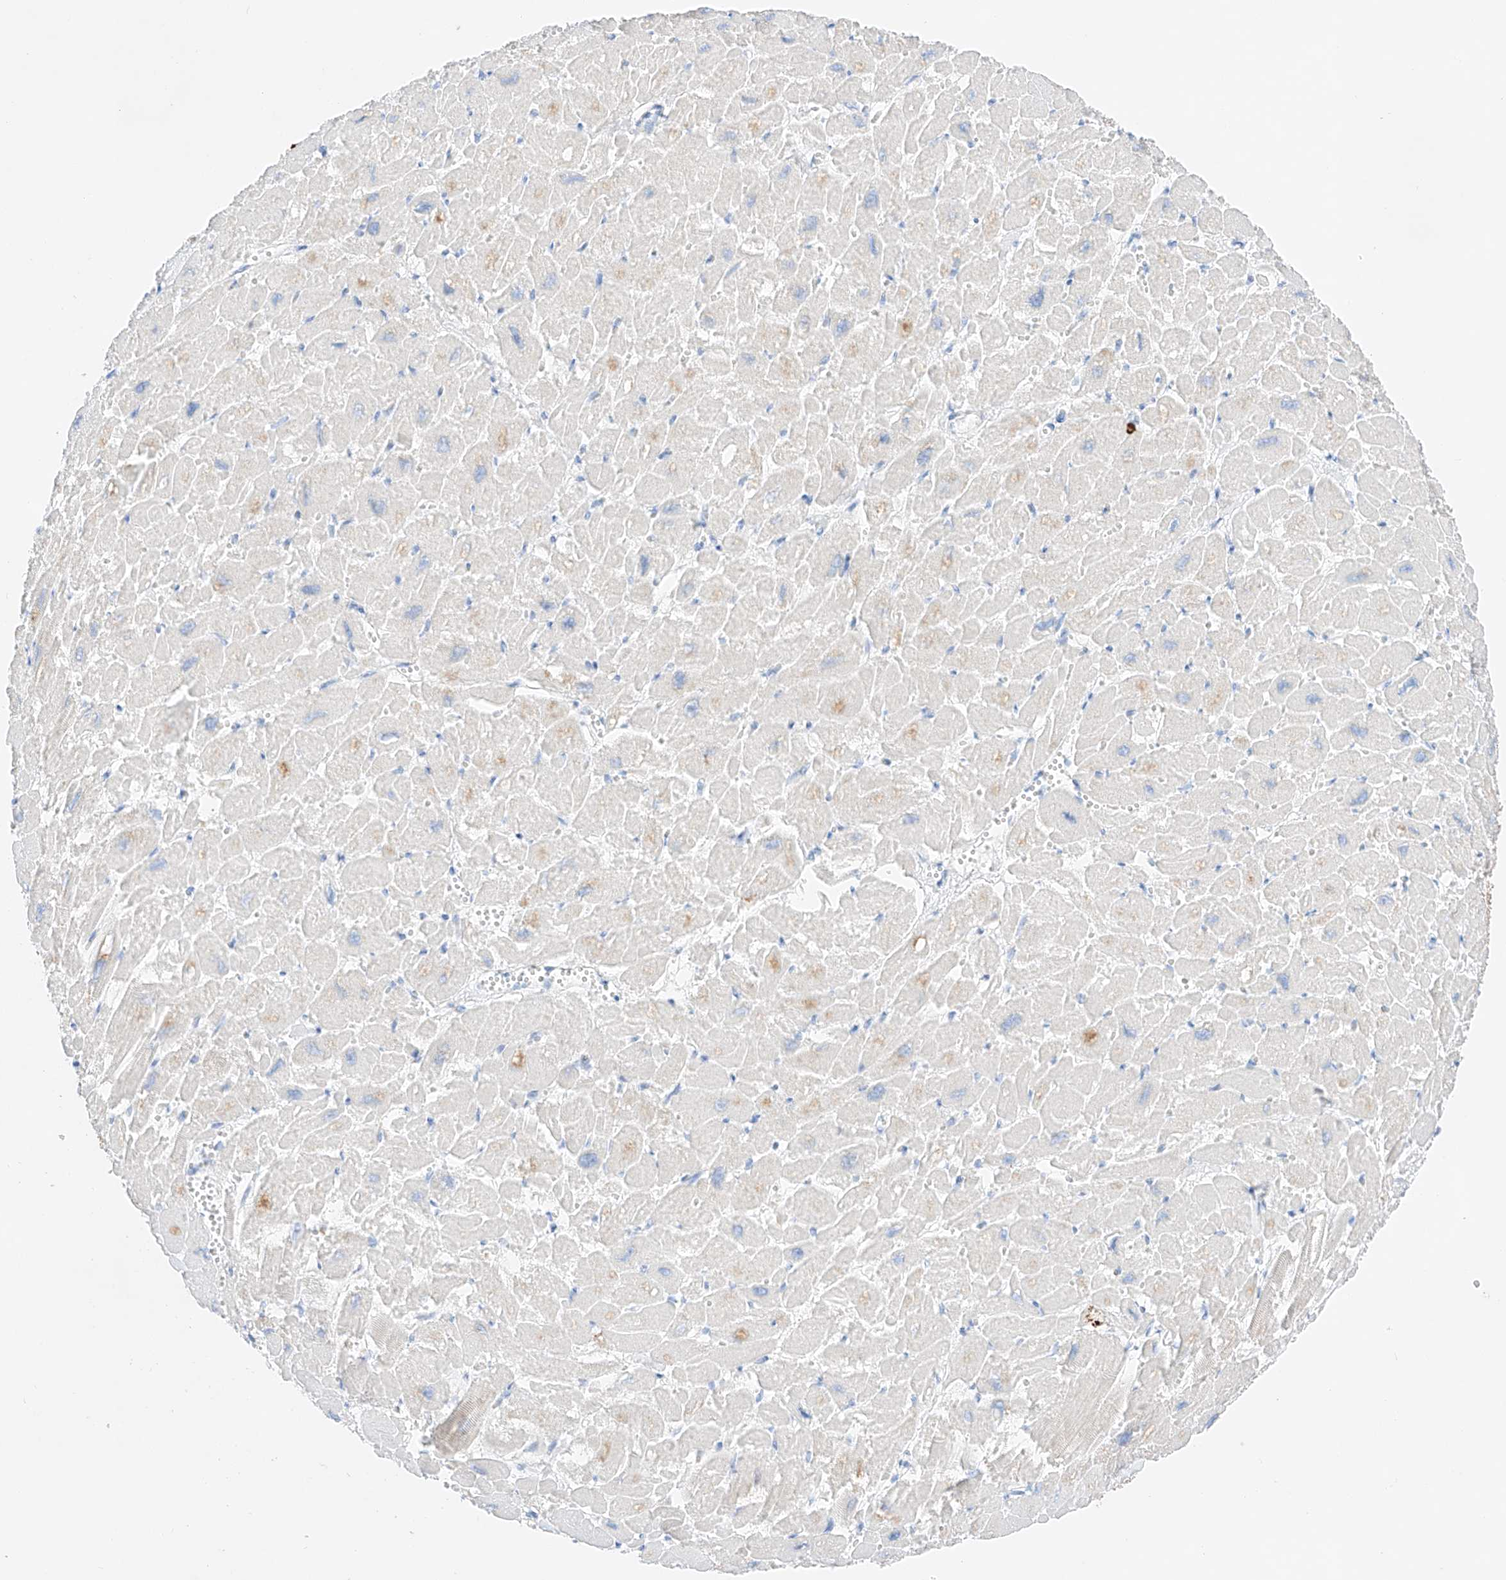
{"staining": {"intensity": "moderate", "quantity": "25%-75%", "location": "cytoplasmic/membranous,nuclear"}, "tissue": "heart muscle", "cell_type": "Cardiomyocytes", "image_type": "normal", "snomed": [{"axis": "morphology", "description": "Normal tissue, NOS"}, {"axis": "topography", "description": "Heart"}], "caption": "IHC (DAB (3,3'-diaminobenzidine)) staining of unremarkable heart muscle demonstrates moderate cytoplasmic/membranous,nuclear protein staining in approximately 25%-75% of cardiomyocytes.", "gene": "NT5C3B", "patient": {"sex": "male", "age": 54}}